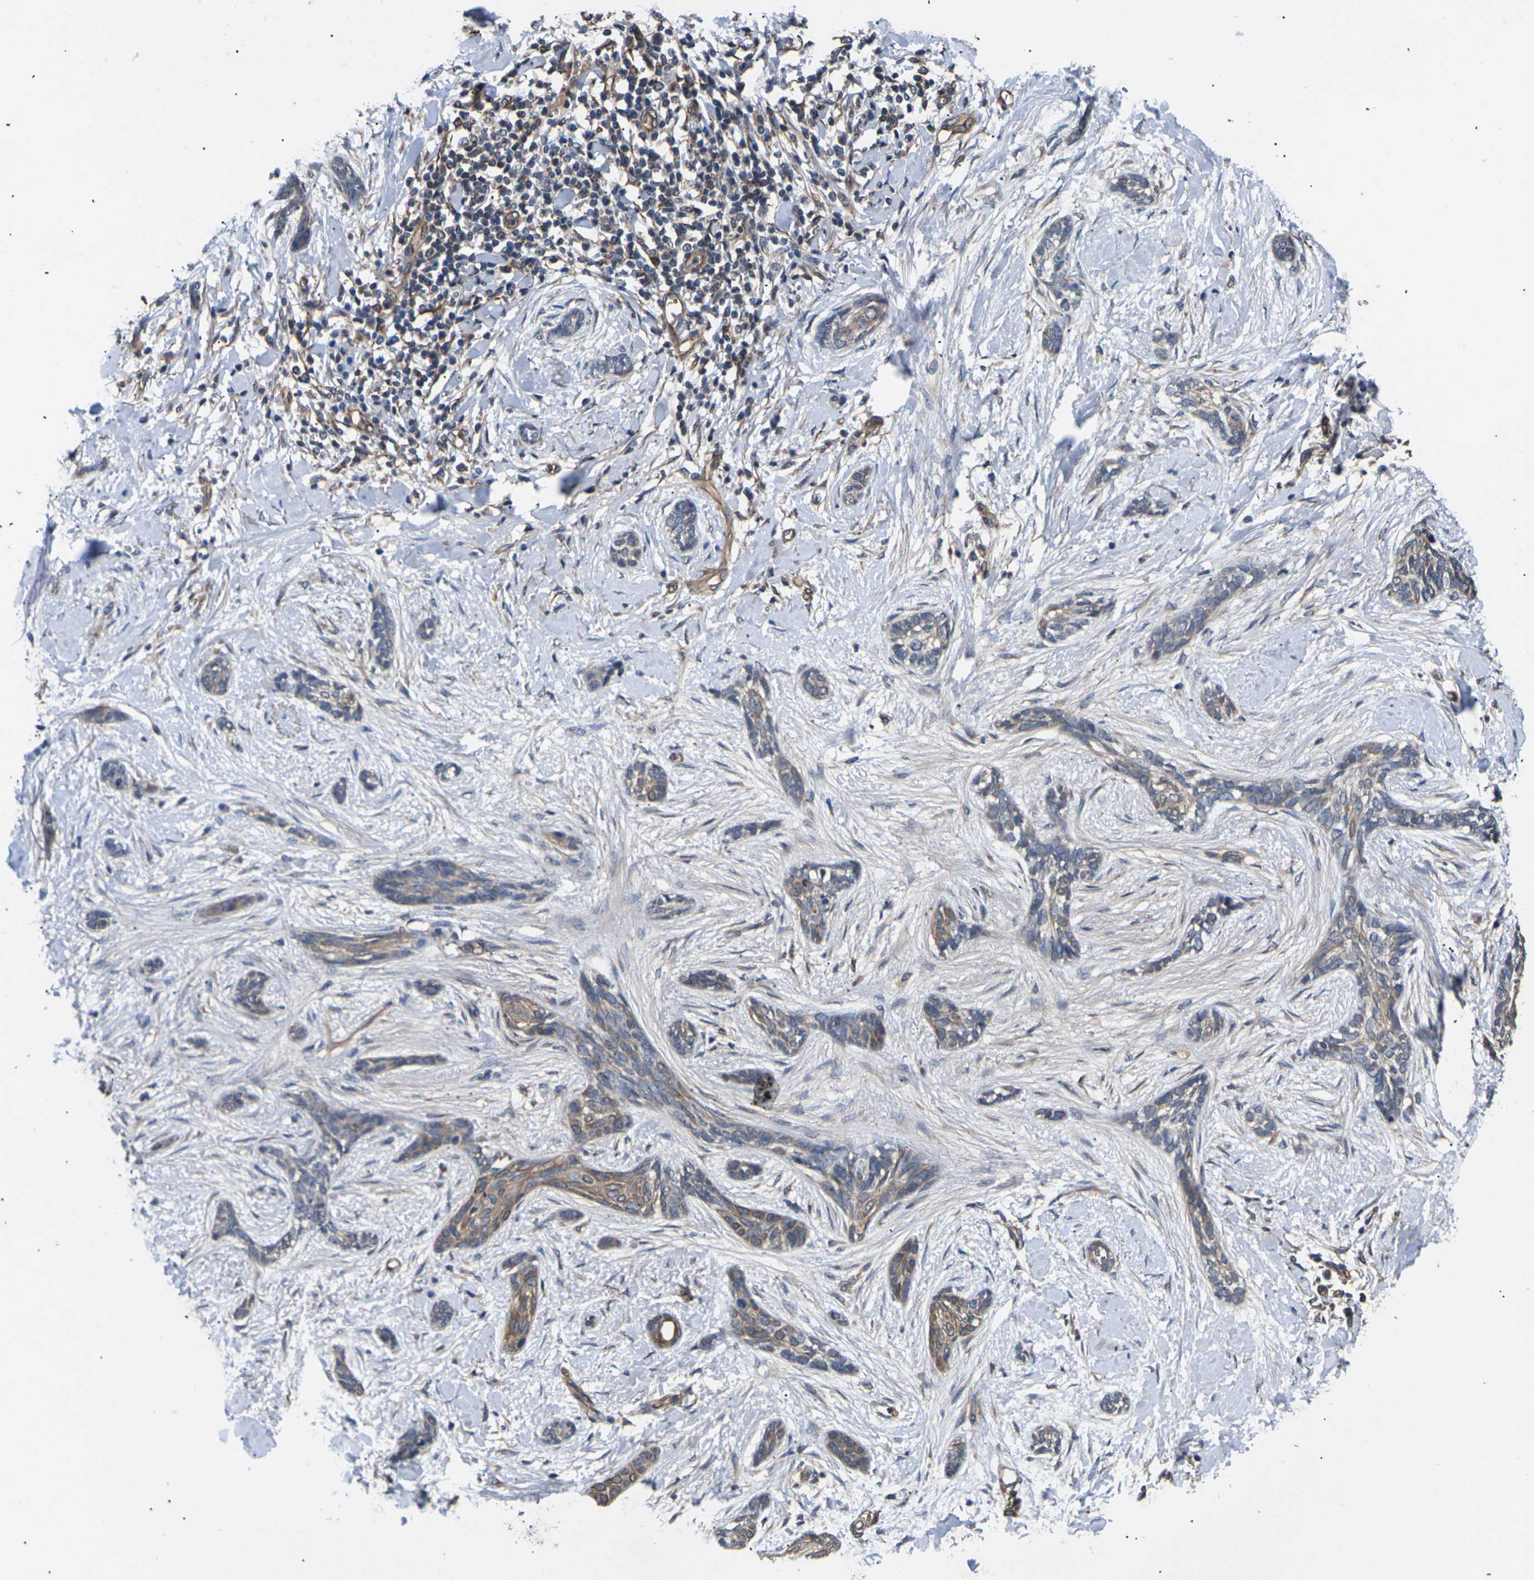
{"staining": {"intensity": "moderate", "quantity": "25%-75%", "location": "cytoplasmic/membranous"}, "tissue": "skin cancer", "cell_type": "Tumor cells", "image_type": "cancer", "snomed": [{"axis": "morphology", "description": "Basal cell carcinoma"}, {"axis": "morphology", "description": "Adnexal tumor, benign"}, {"axis": "topography", "description": "Skin"}], "caption": "Immunohistochemistry (IHC) staining of skin cancer, which shows medium levels of moderate cytoplasmic/membranous staining in about 25%-75% of tumor cells indicating moderate cytoplasmic/membranous protein staining. The staining was performed using DAB (3,3'-diaminobenzidine) (brown) for protein detection and nuclei were counterstained in hematoxylin (blue).", "gene": "DKK2", "patient": {"sex": "female", "age": 42}}